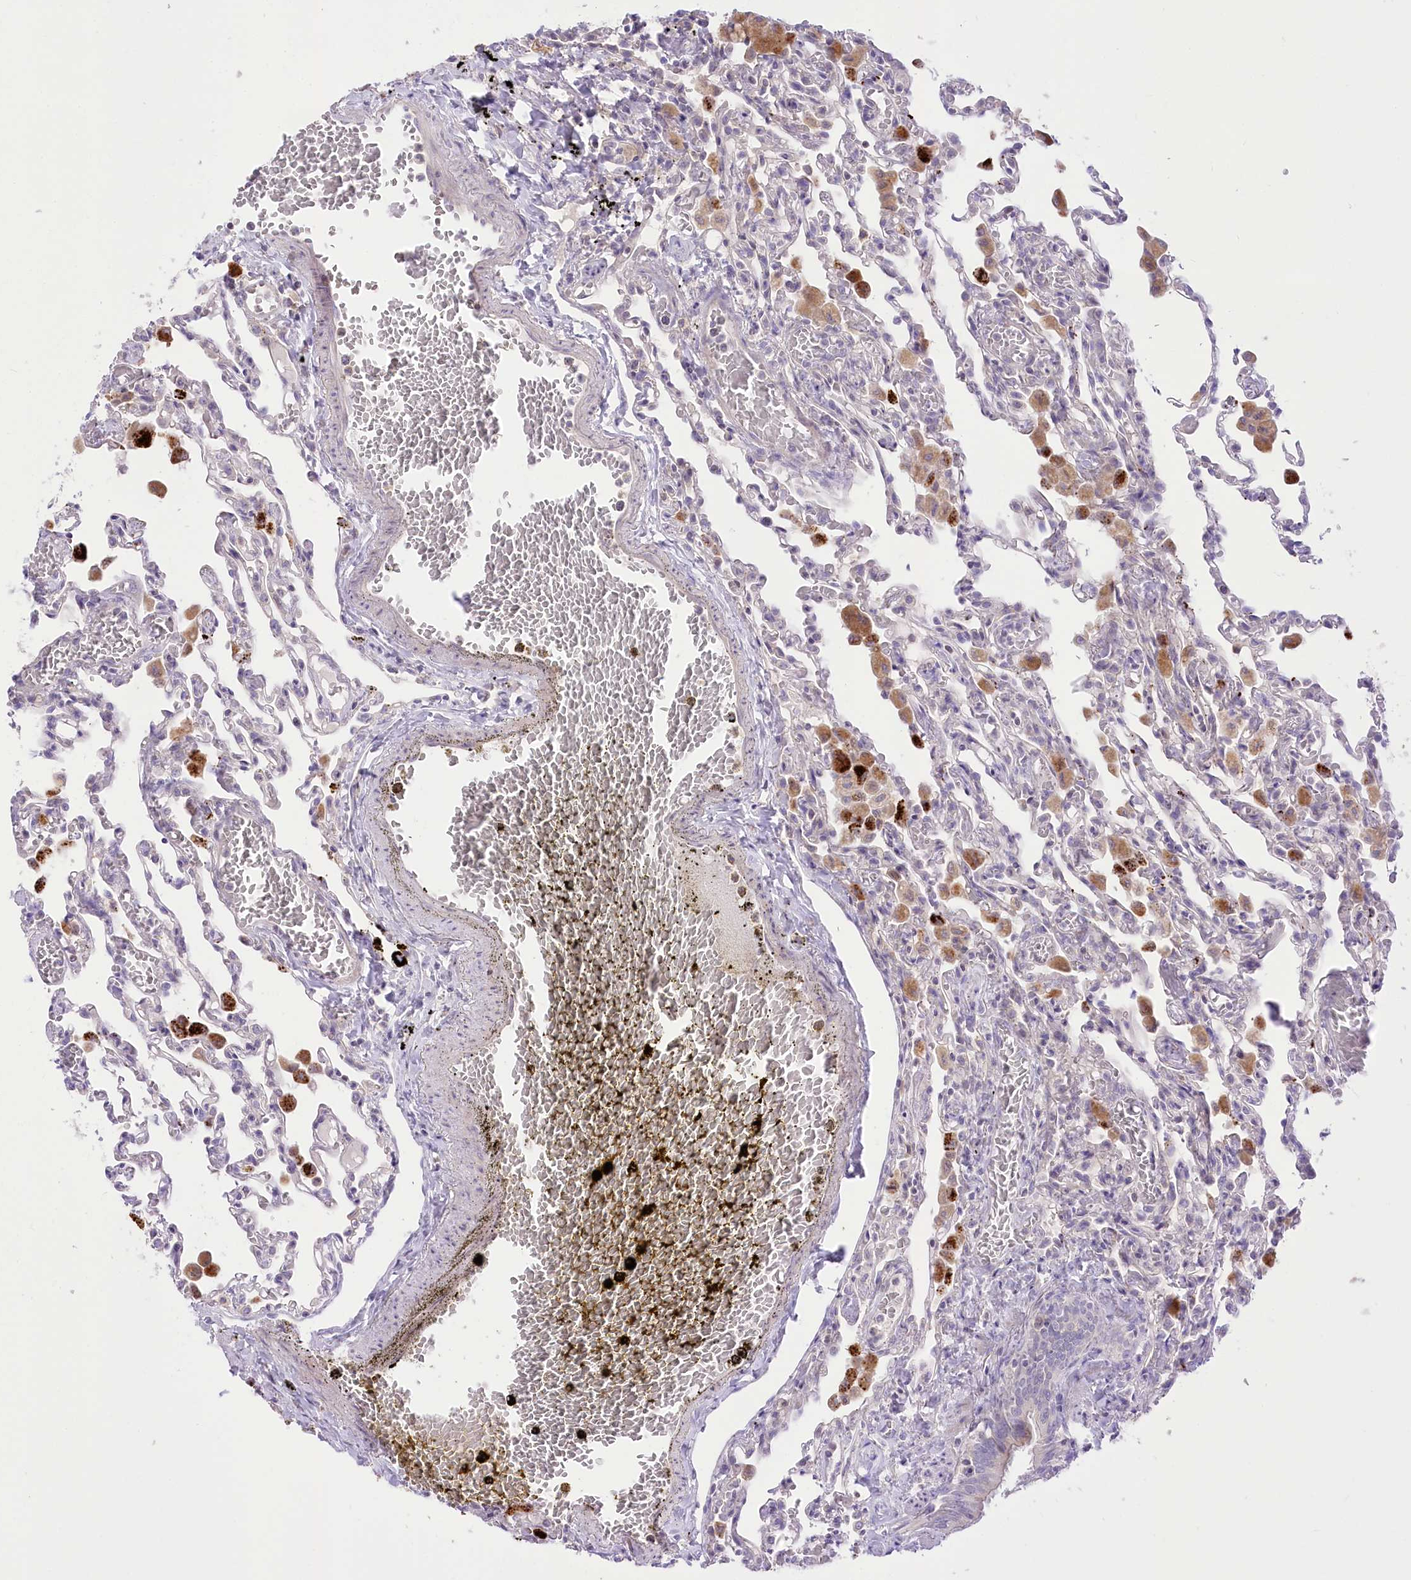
{"staining": {"intensity": "negative", "quantity": "none", "location": "none"}, "tissue": "lung", "cell_type": "Alveolar cells", "image_type": "normal", "snomed": [{"axis": "morphology", "description": "Normal tissue, NOS"}, {"axis": "topography", "description": "Bronchus"}, {"axis": "topography", "description": "Lung"}], "caption": "Immunohistochemistry image of normal lung stained for a protein (brown), which shows no staining in alveolar cells. (Brightfield microscopy of DAB IHC at high magnification).", "gene": "HELT", "patient": {"sex": "female", "age": 49}}